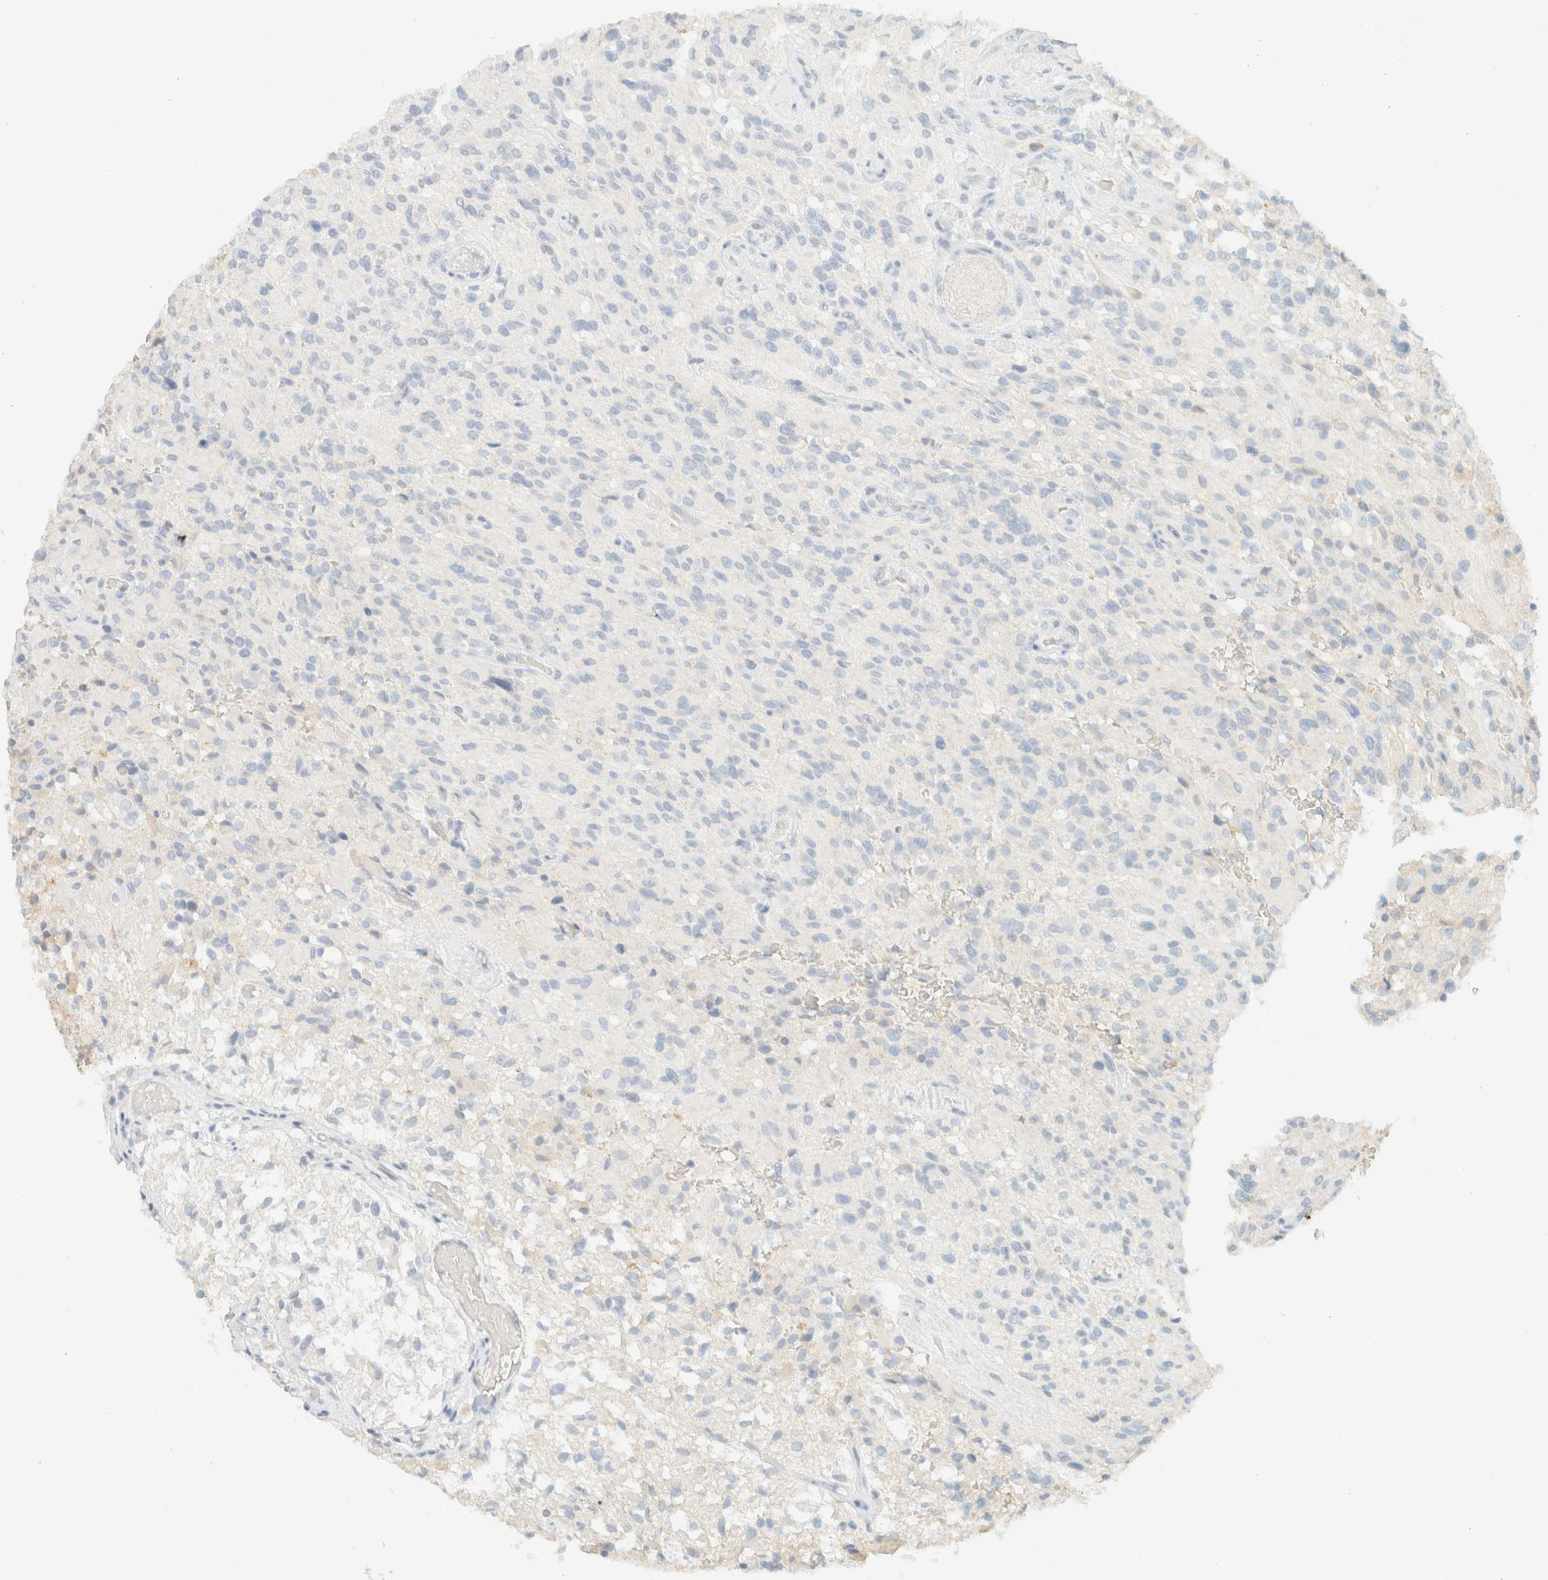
{"staining": {"intensity": "negative", "quantity": "none", "location": "none"}, "tissue": "glioma", "cell_type": "Tumor cells", "image_type": "cancer", "snomed": [{"axis": "morphology", "description": "Glioma, malignant, High grade"}, {"axis": "topography", "description": "Brain"}], "caption": "Tumor cells show no significant staining in malignant glioma (high-grade).", "gene": "GPA33", "patient": {"sex": "male", "age": 71}}